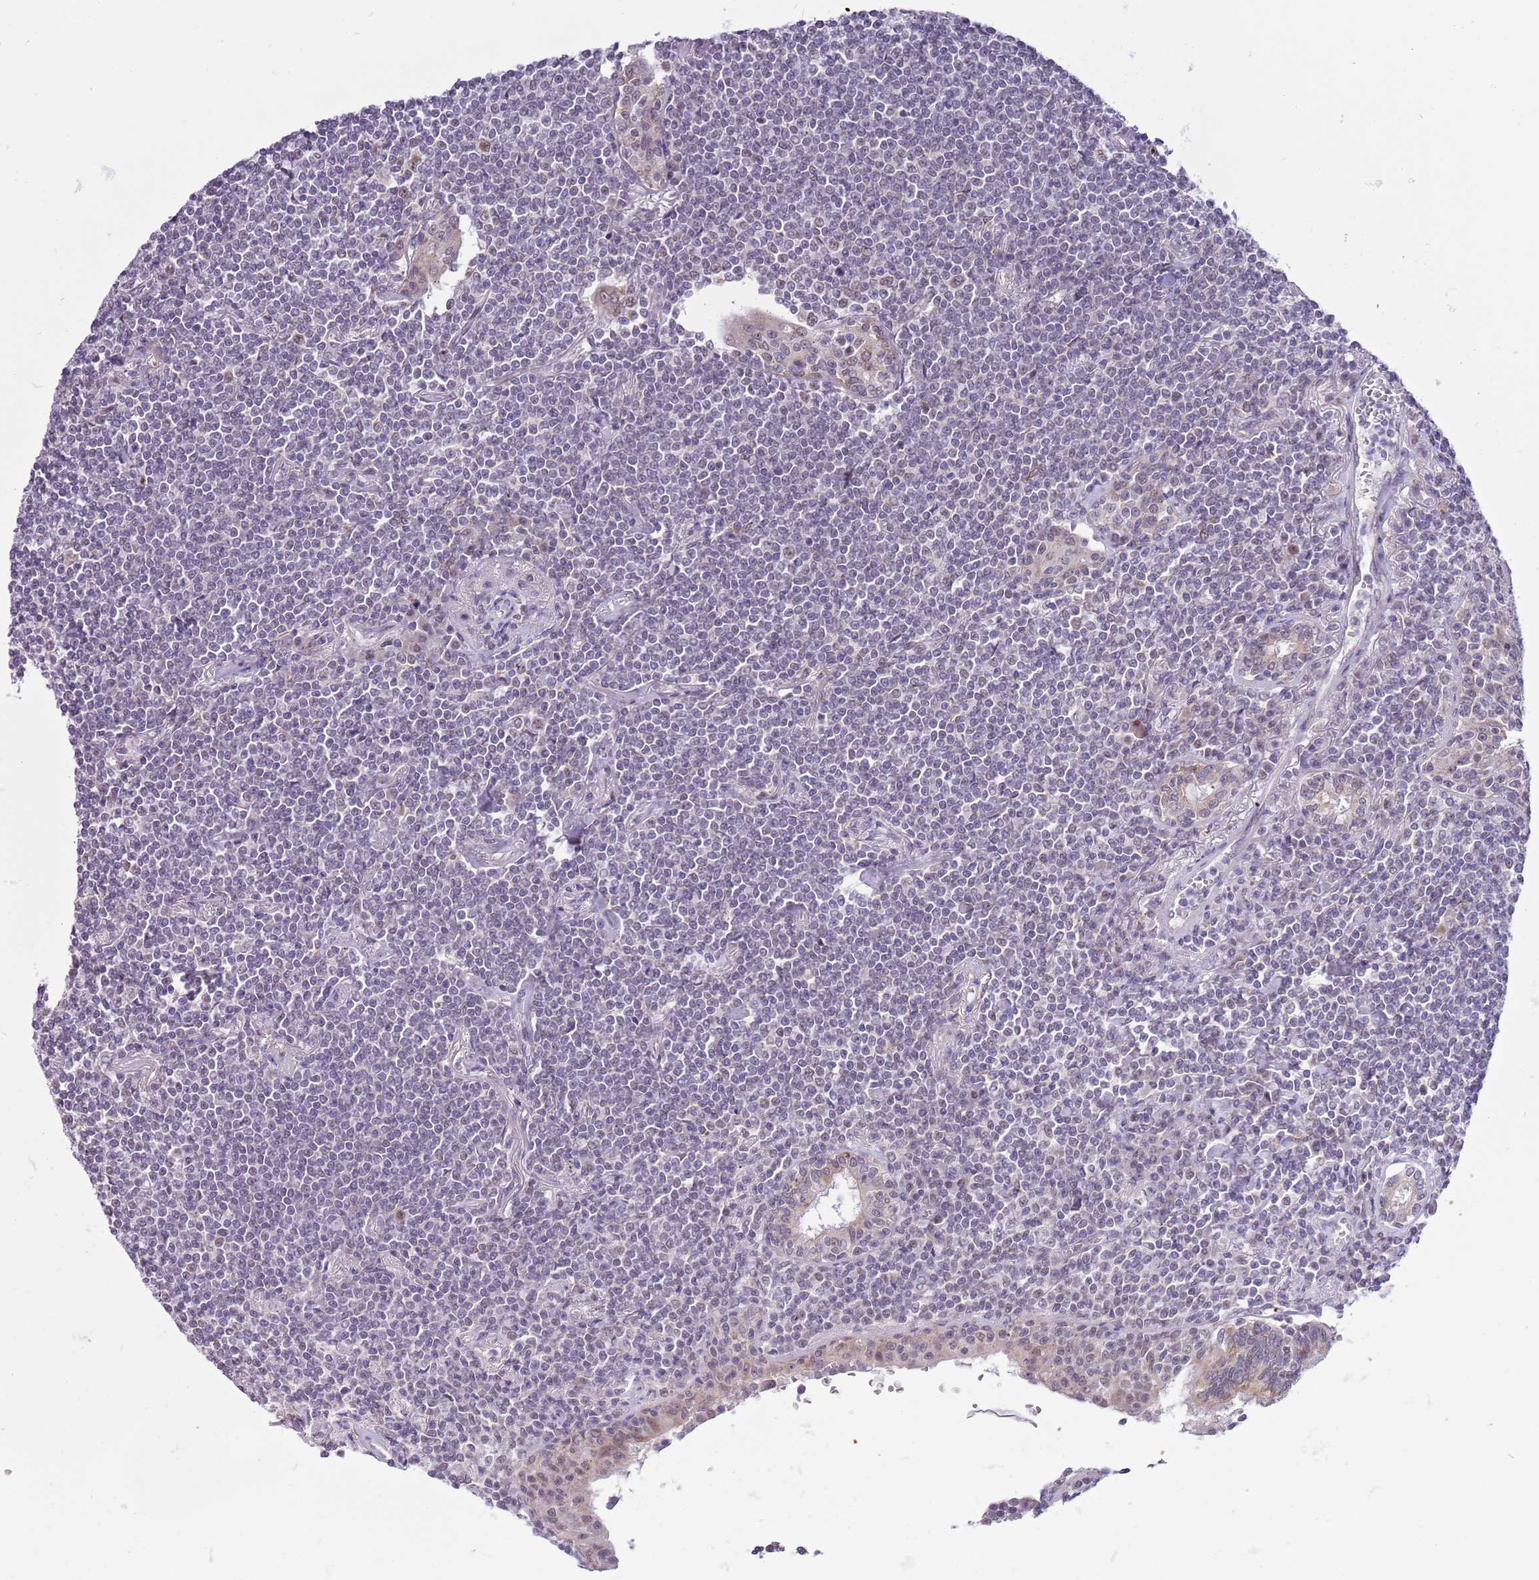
{"staining": {"intensity": "negative", "quantity": "none", "location": "none"}, "tissue": "lymphoma", "cell_type": "Tumor cells", "image_type": "cancer", "snomed": [{"axis": "morphology", "description": "Malignant lymphoma, non-Hodgkin's type, Low grade"}, {"axis": "topography", "description": "Lung"}], "caption": "This is a image of immunohistochemistry (IHC) staining of lymphoma, which shows no positivity in tumor cells.", "gene": "FAM120C", "patient": {"sex": "female", "age": 71}}